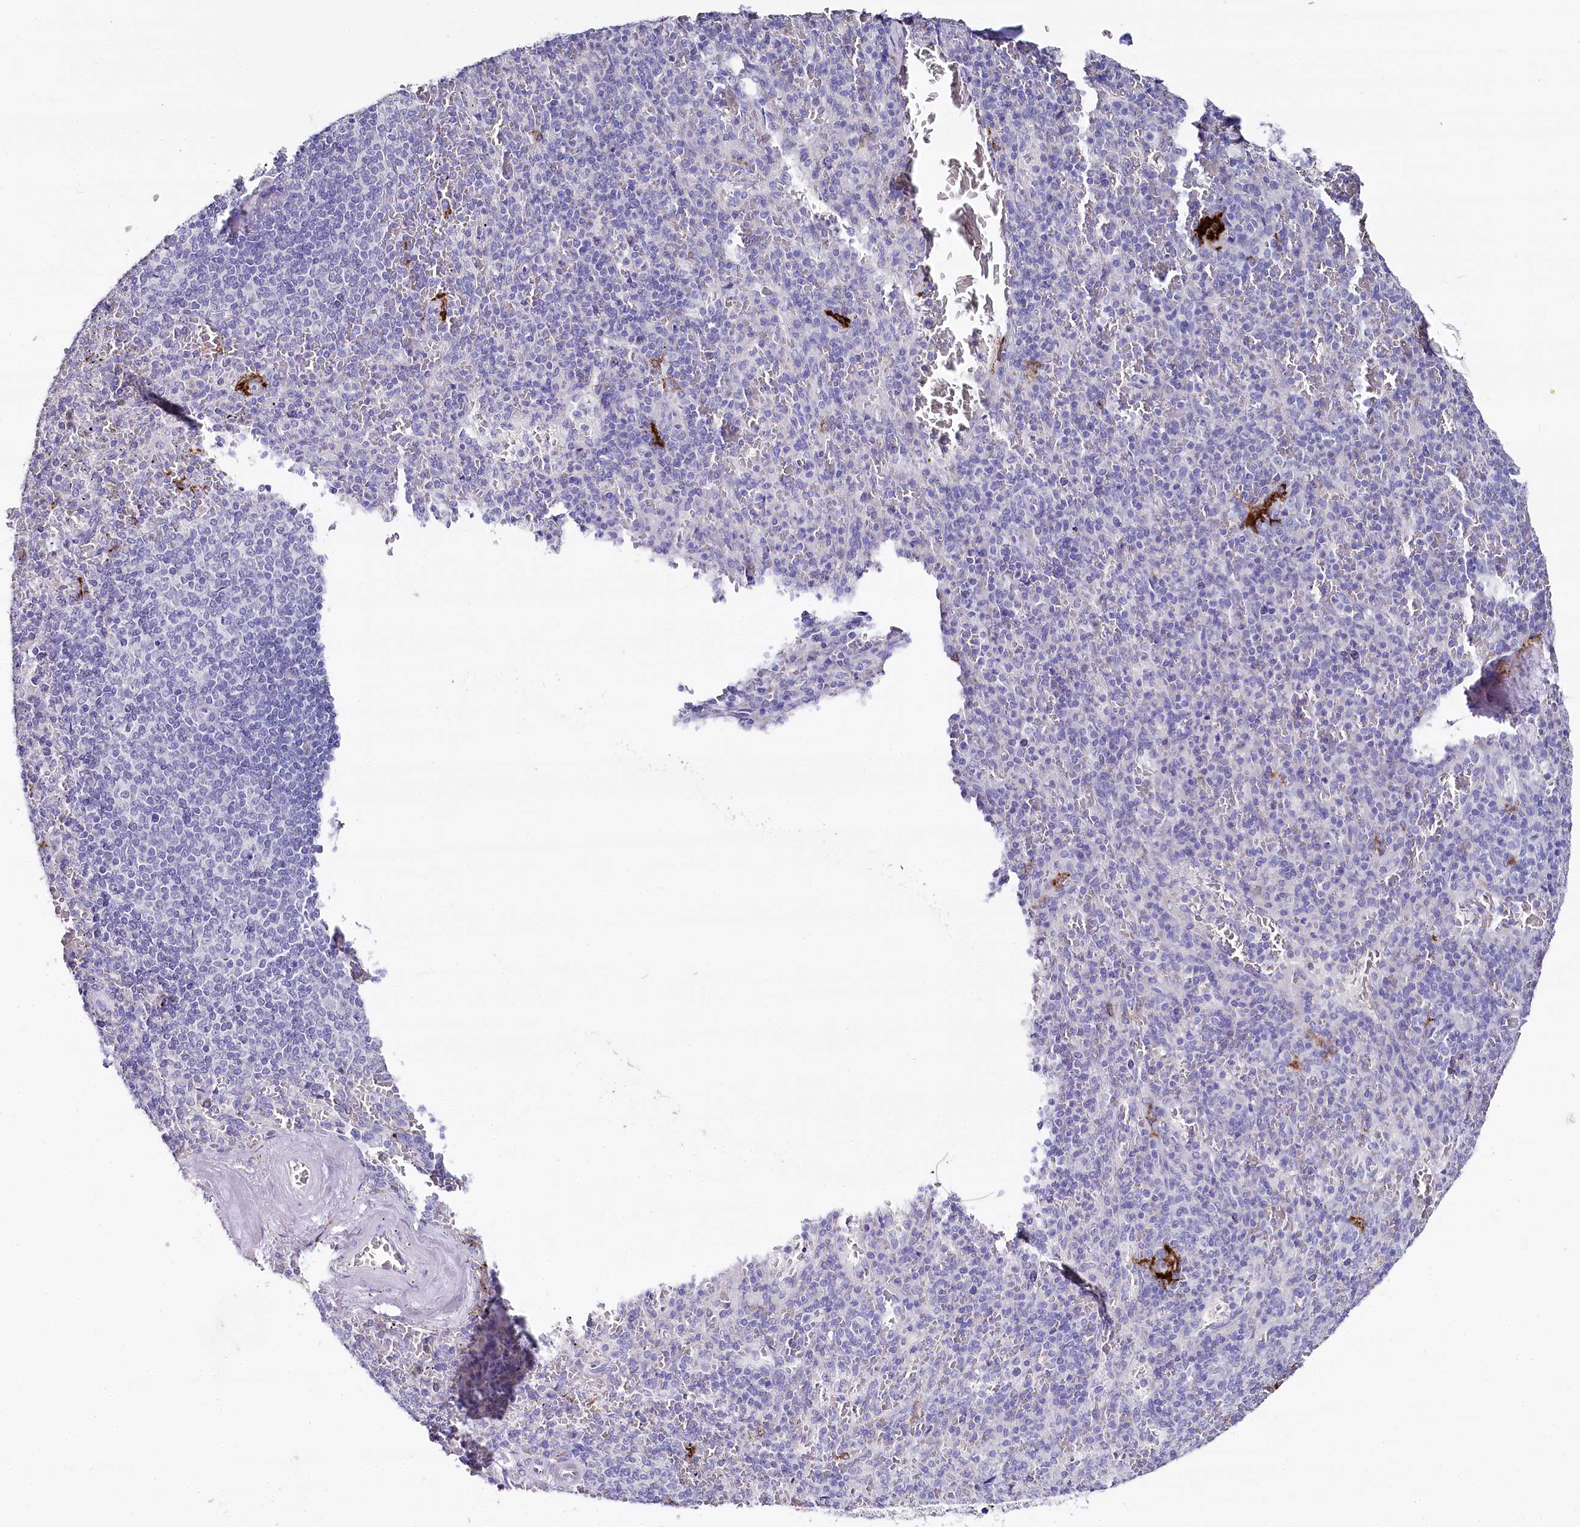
{"staining": {"intensity": "negative", "quantity": "none", "location": "none"}, "tissue": "spleen", "cell_type": "Cells in red pulp", "image_type": "normal", "snomed": [{"axis": "morphology", "description": "Normal tissue, NOS"}, {"axis": "topography", "description": "Spleen"}], "caption": "DAB immunohistochemical staining of benign human spleen demonstrates no significant staining in cells in red pulp.", "gene": "CLEC4M", "patient": {"sex": "male", "age": 82}}